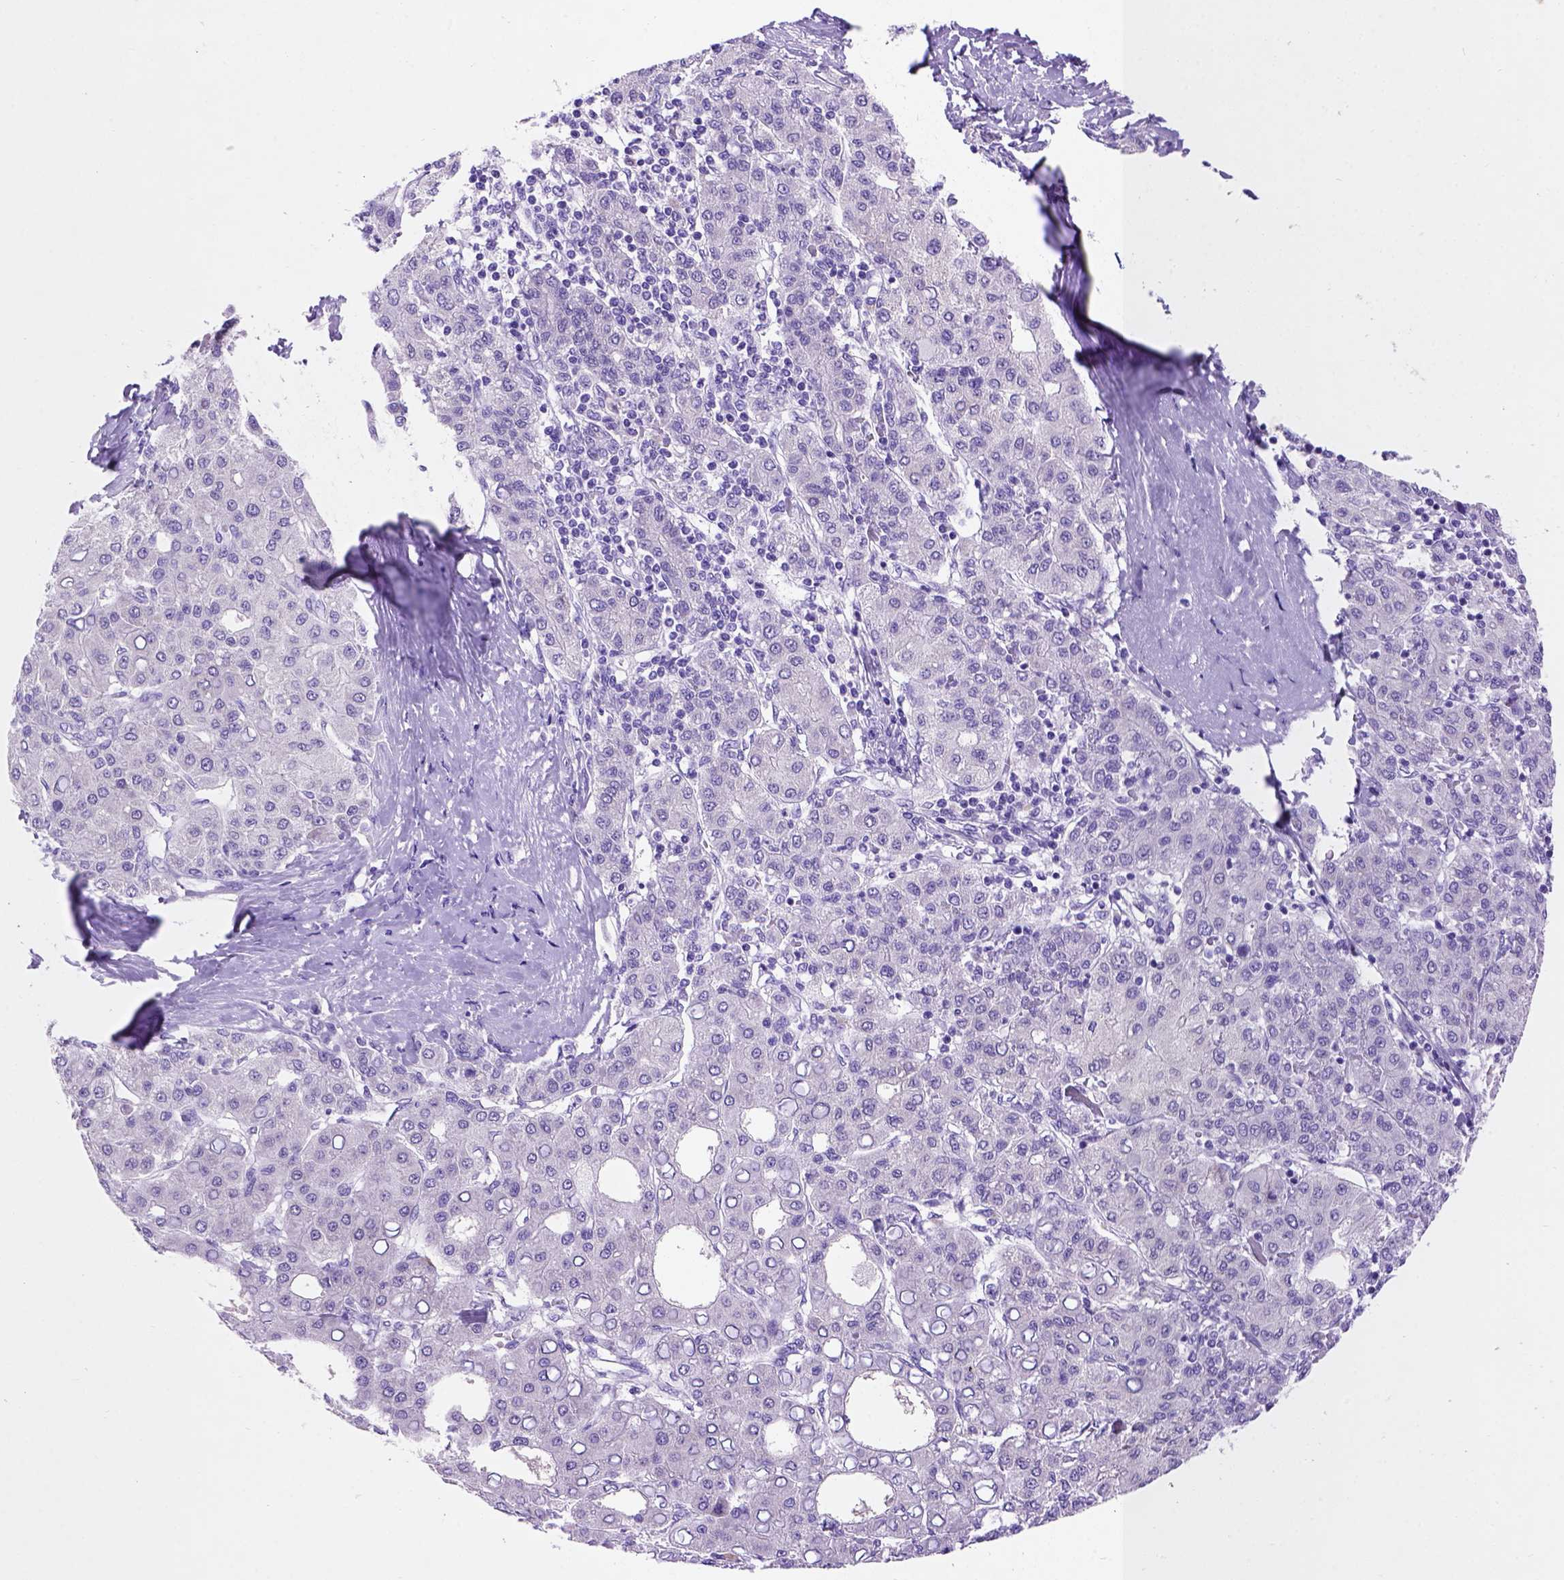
{"staining": {"intensity": "negative", "quantity": "none", "location": "none"}, "tissue": "liver cancer", "cell_type": "Tumor cells", "image_type": "cancer", "snomed": [{"axis": "morphology", "description": "Carcinoma, Hepatocellular, NOS"}, {"axis": "topography", "description": "Liver"}], "caption": "Immunohistochemistry of human liver cancer (hepatocellular carcinoma) displays no positivity in tumor cells.", "gene": "FAM81B", "patient": {"sex": "male", "age": 65}}